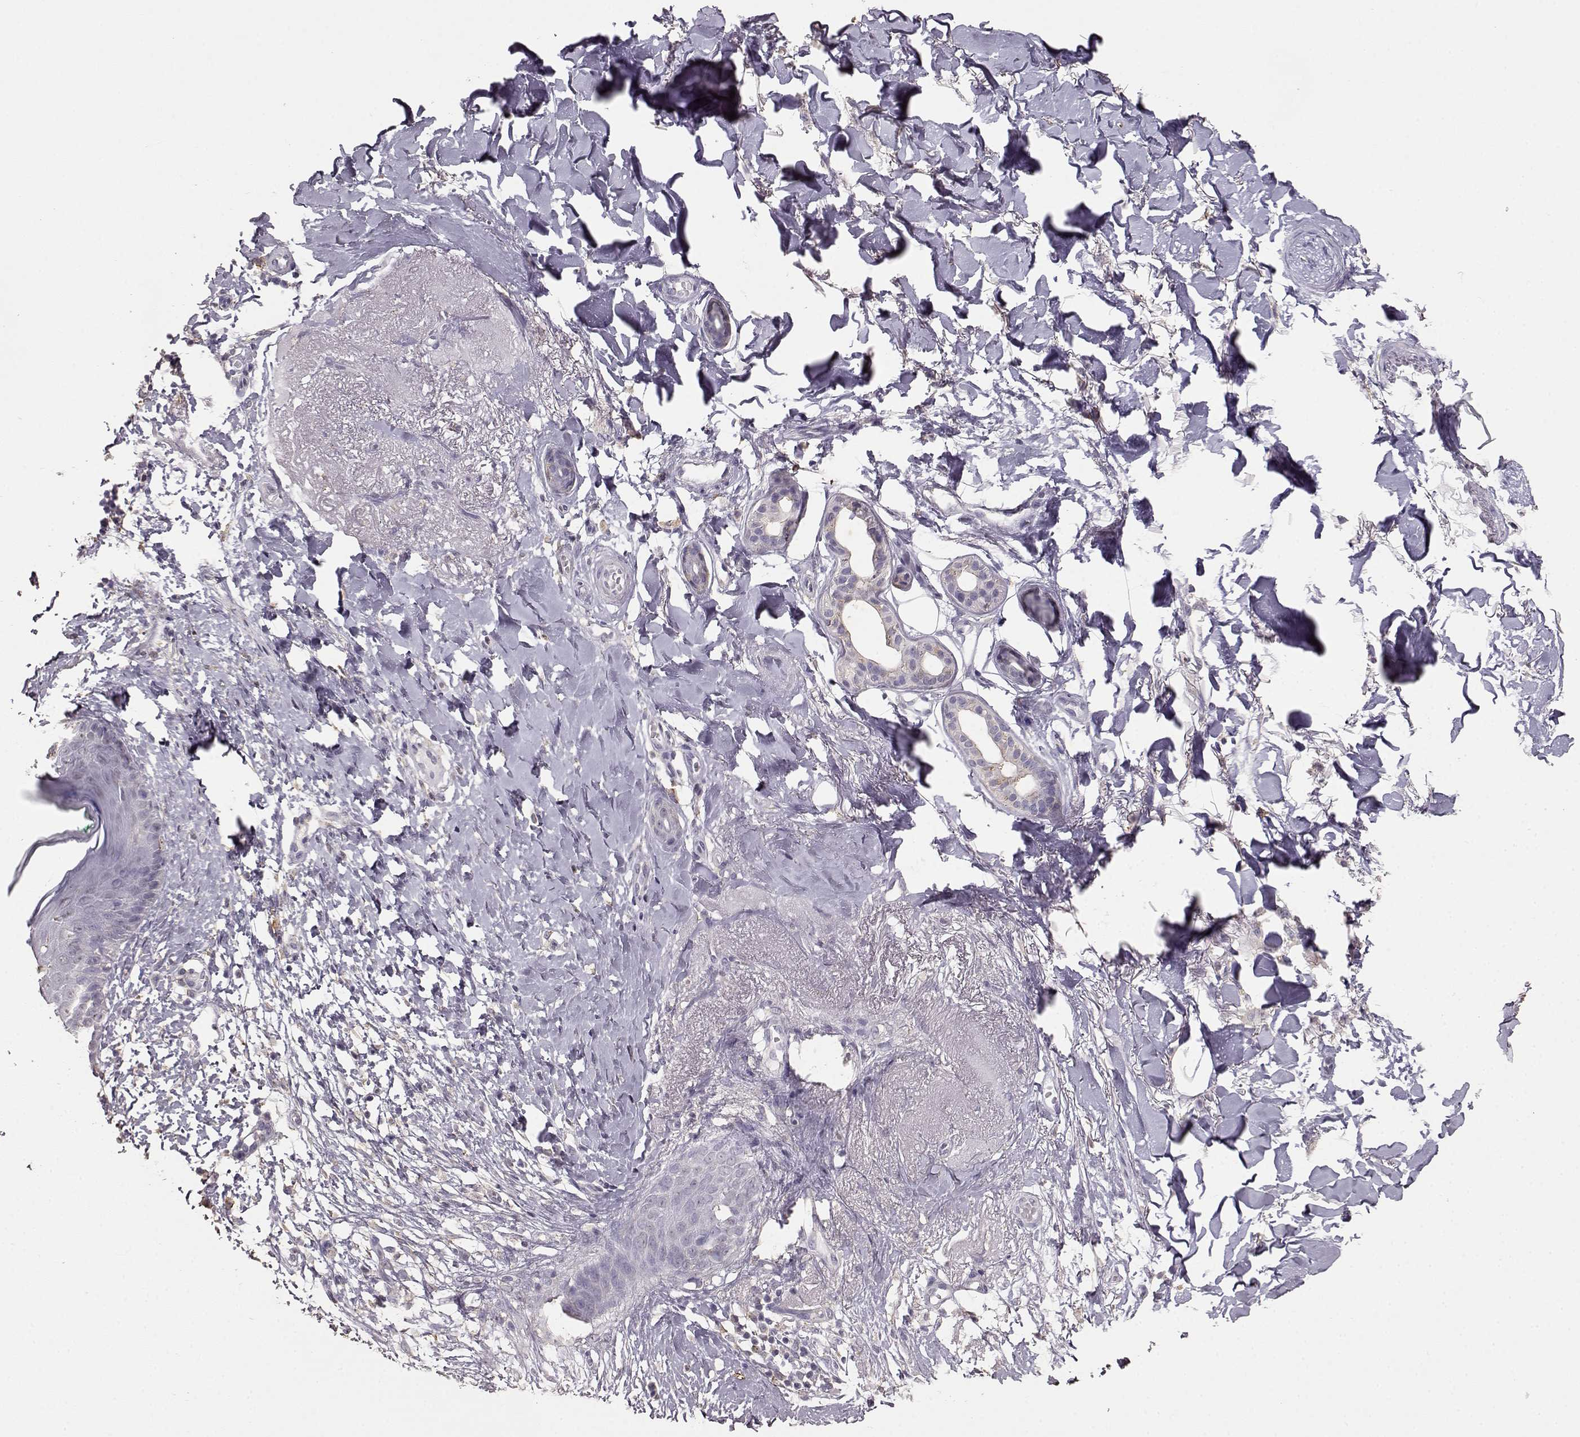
{"staining": {"intensity": "negative", "quantity": "none", "location": "none"}, "tissue": "skin cancer", "cell_type": "Tumor cells", "image_type": "cancer", "snomed": [{"axis": "morphology", "description": "Normal tissue, NOS"}, {"axis": "morphology", "description": "Basal cell carcinoma"}, {"axis": "topography", "description": "Skin"}], "caption": "This is an IHC histopathology image of human skin cancer (basal cell carcinoma). There is no positivity in tumor cells.", "gene": "GABRG3", "patient": {"sex": "male", "age": 84}}